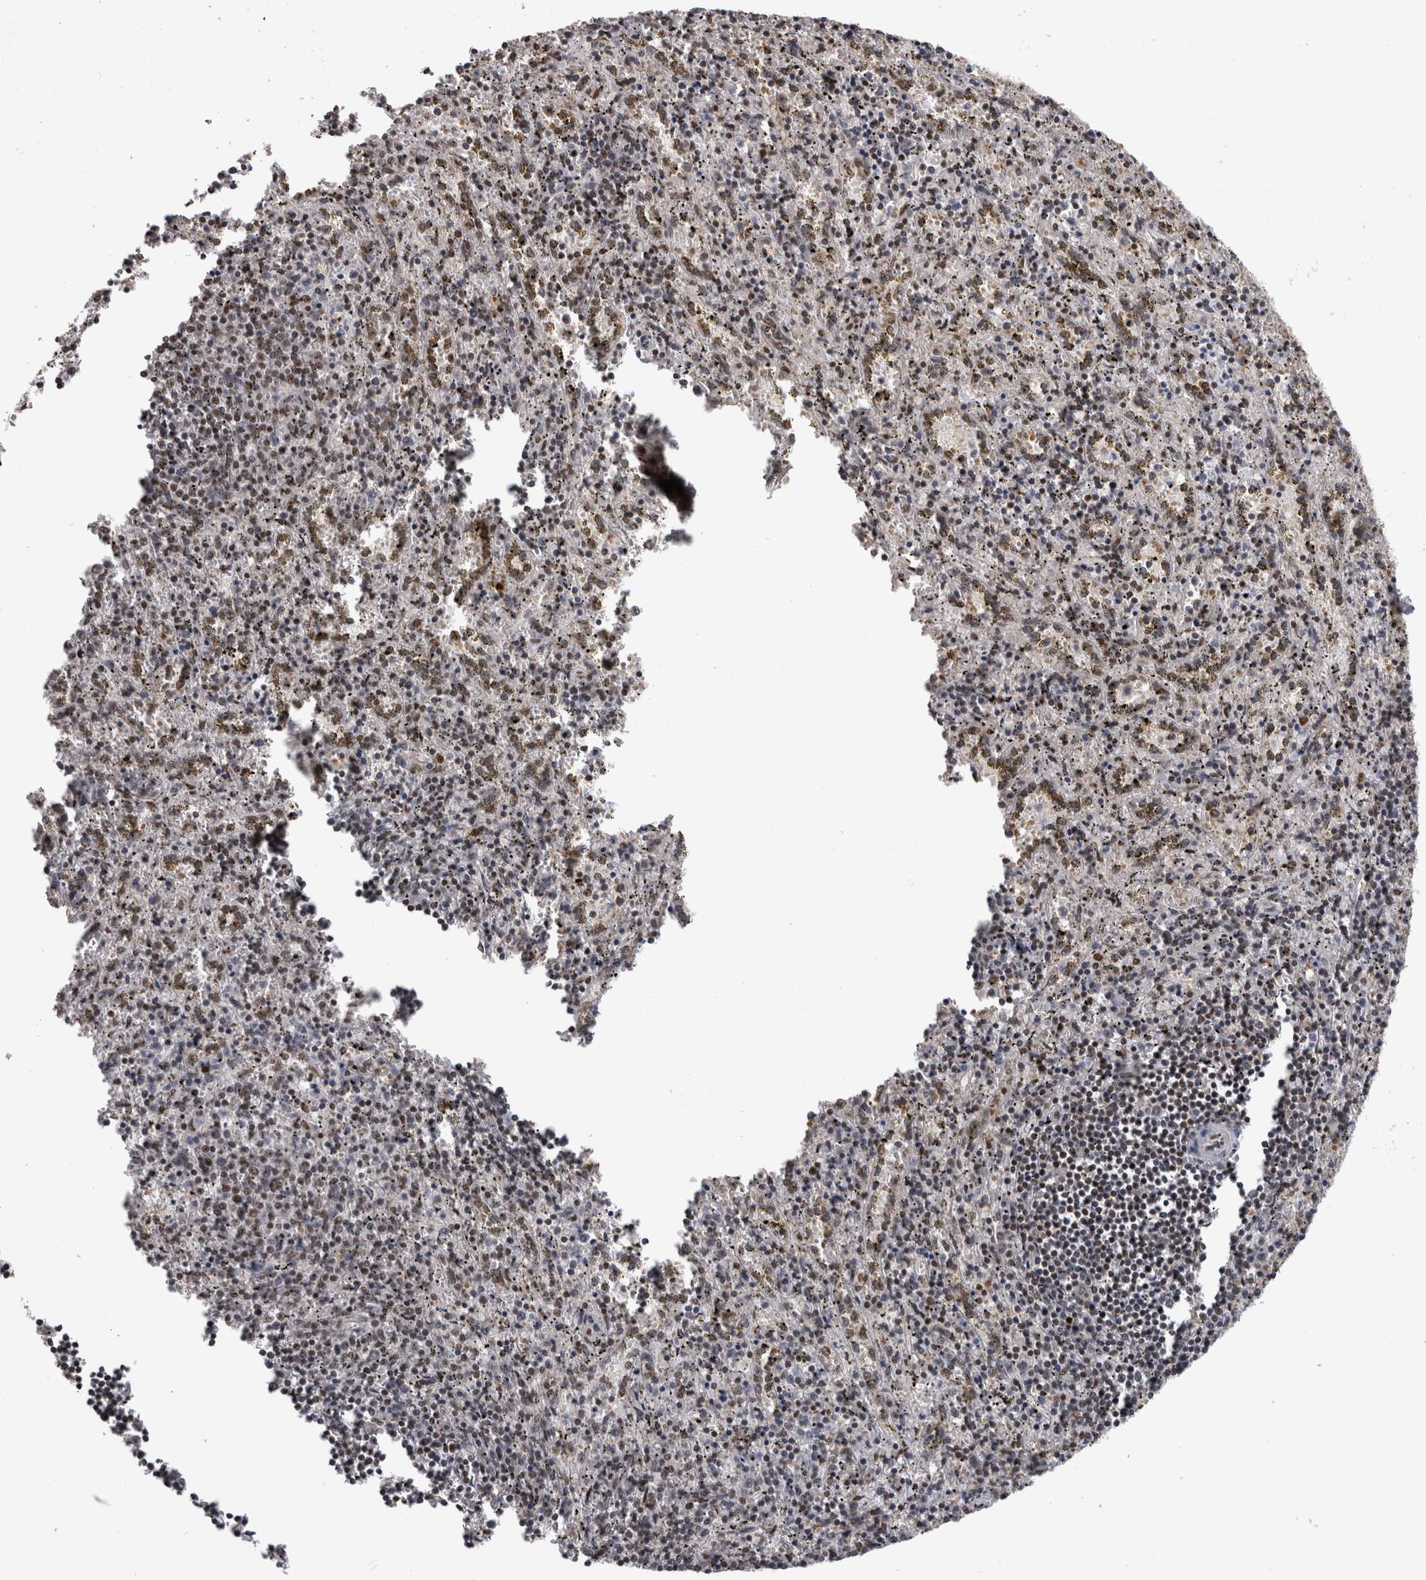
{"staining": {"intensity": "strong", "quantity": "25%-75%", "location": "nuclear"}, "tissue": "spleen", "cell_type": "Cells in red pulp", "image_type": "normal", "snomed": [{"axis": "morphology", "description": "Normal tissue, NOS"}, {"axis": "topography", "description": "Spleen"}], "caption": "Strong nuclear protein expression is seen in approximately 25%-75% of cells in red pulp in spleen. The staining is performed using DAB (3,3'-diaminobenzidine) brown chromogen to label protein expression. The nuclei are counter-stained blue using hematoxylin.", "gene": "ZSCAN2", "patient": {"sex": "male", "age": 11}}